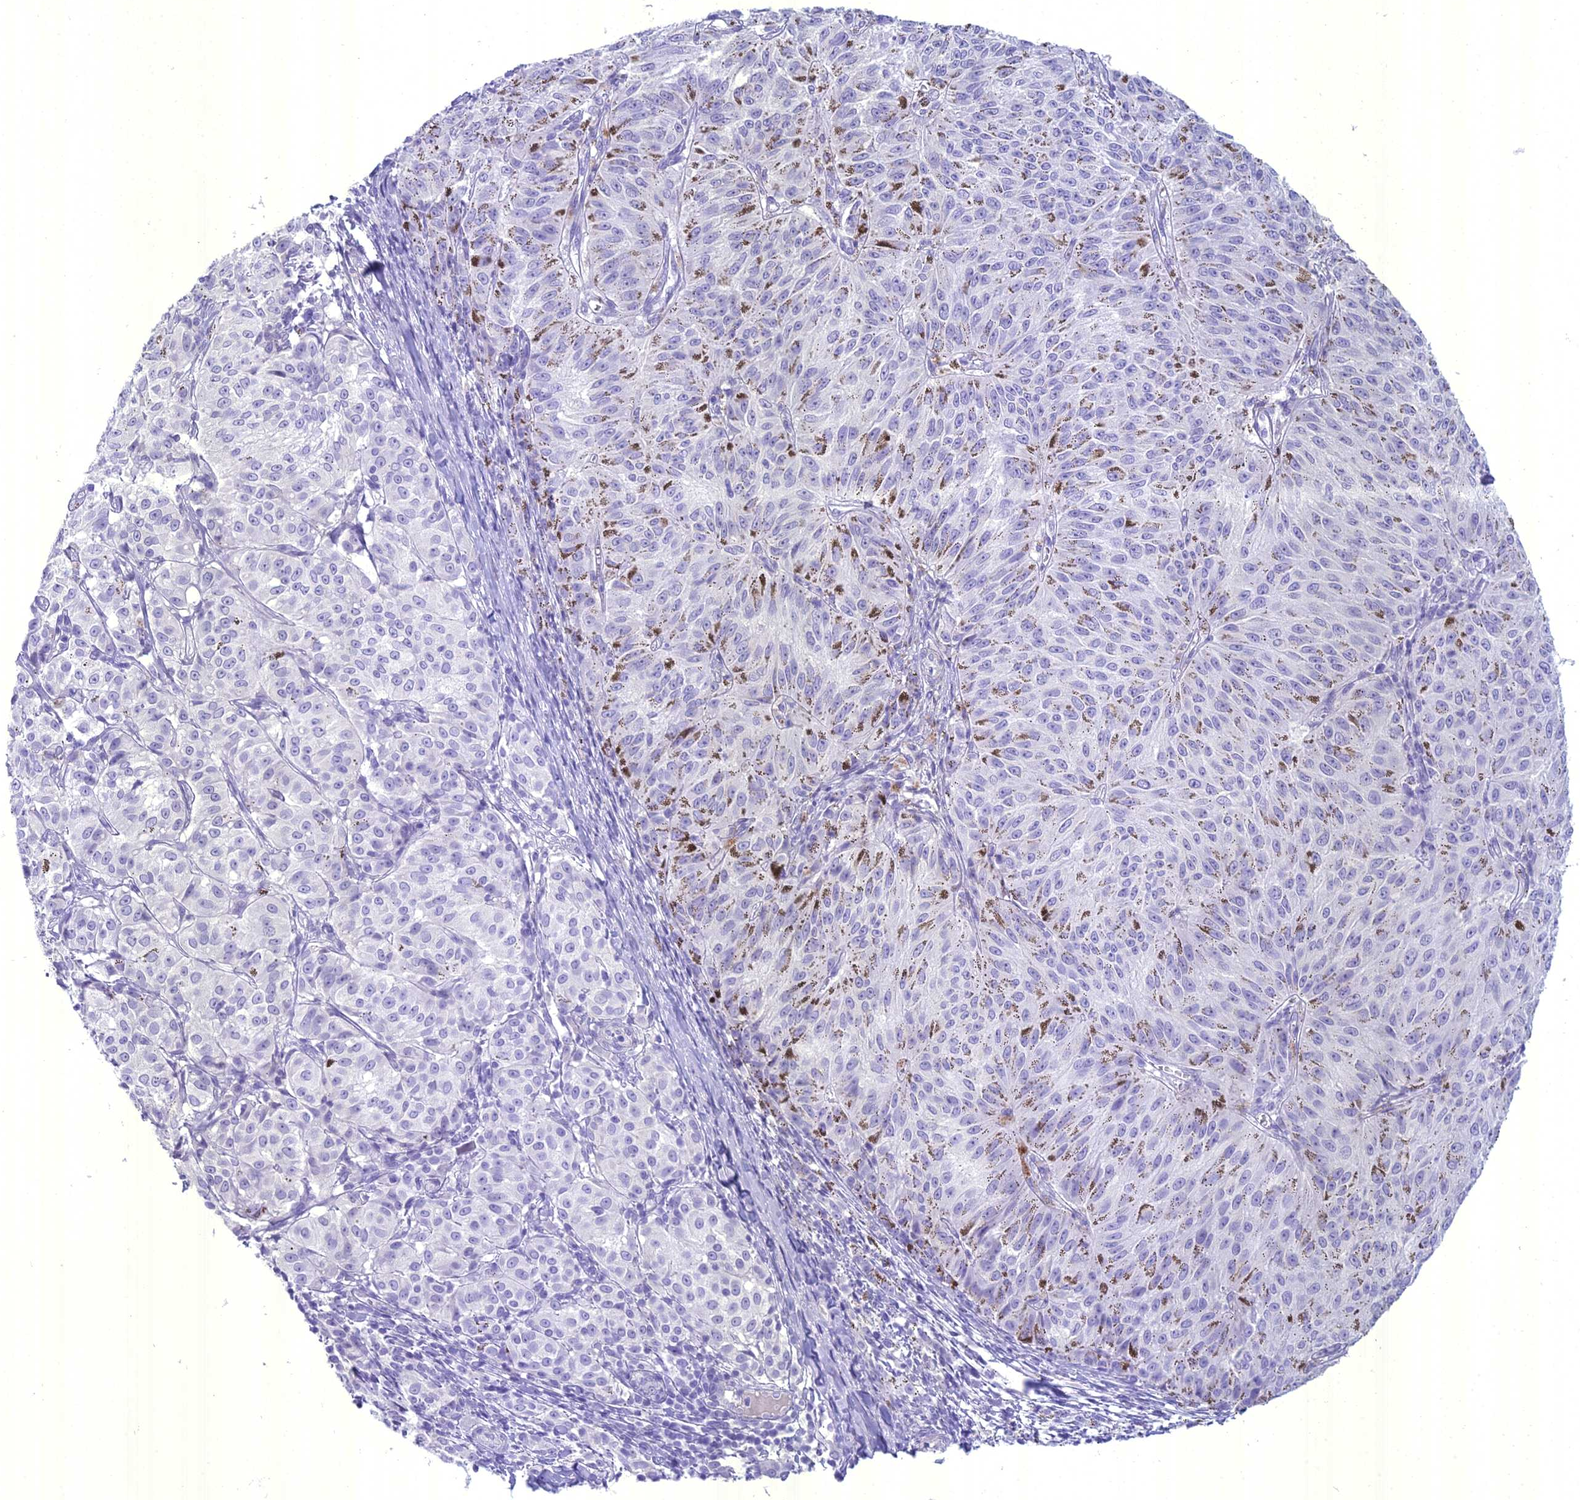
{"staining": {"intensity": "negative", "quantity": "none", "location": "none"}, "tissue": "melanoma", "cell_type": "Tumor cells", "image_type": "cancer", "snomed": [{"axis": "morphology", "description": "Malignant melanoma, NOS"}, {"axis": "topography", "description": "Skin"}], "caption": "Tumor cells show no significant protein staining in melanoma.", "gene": "UNC80", "patient": {"sex": "female", "age": 72}}